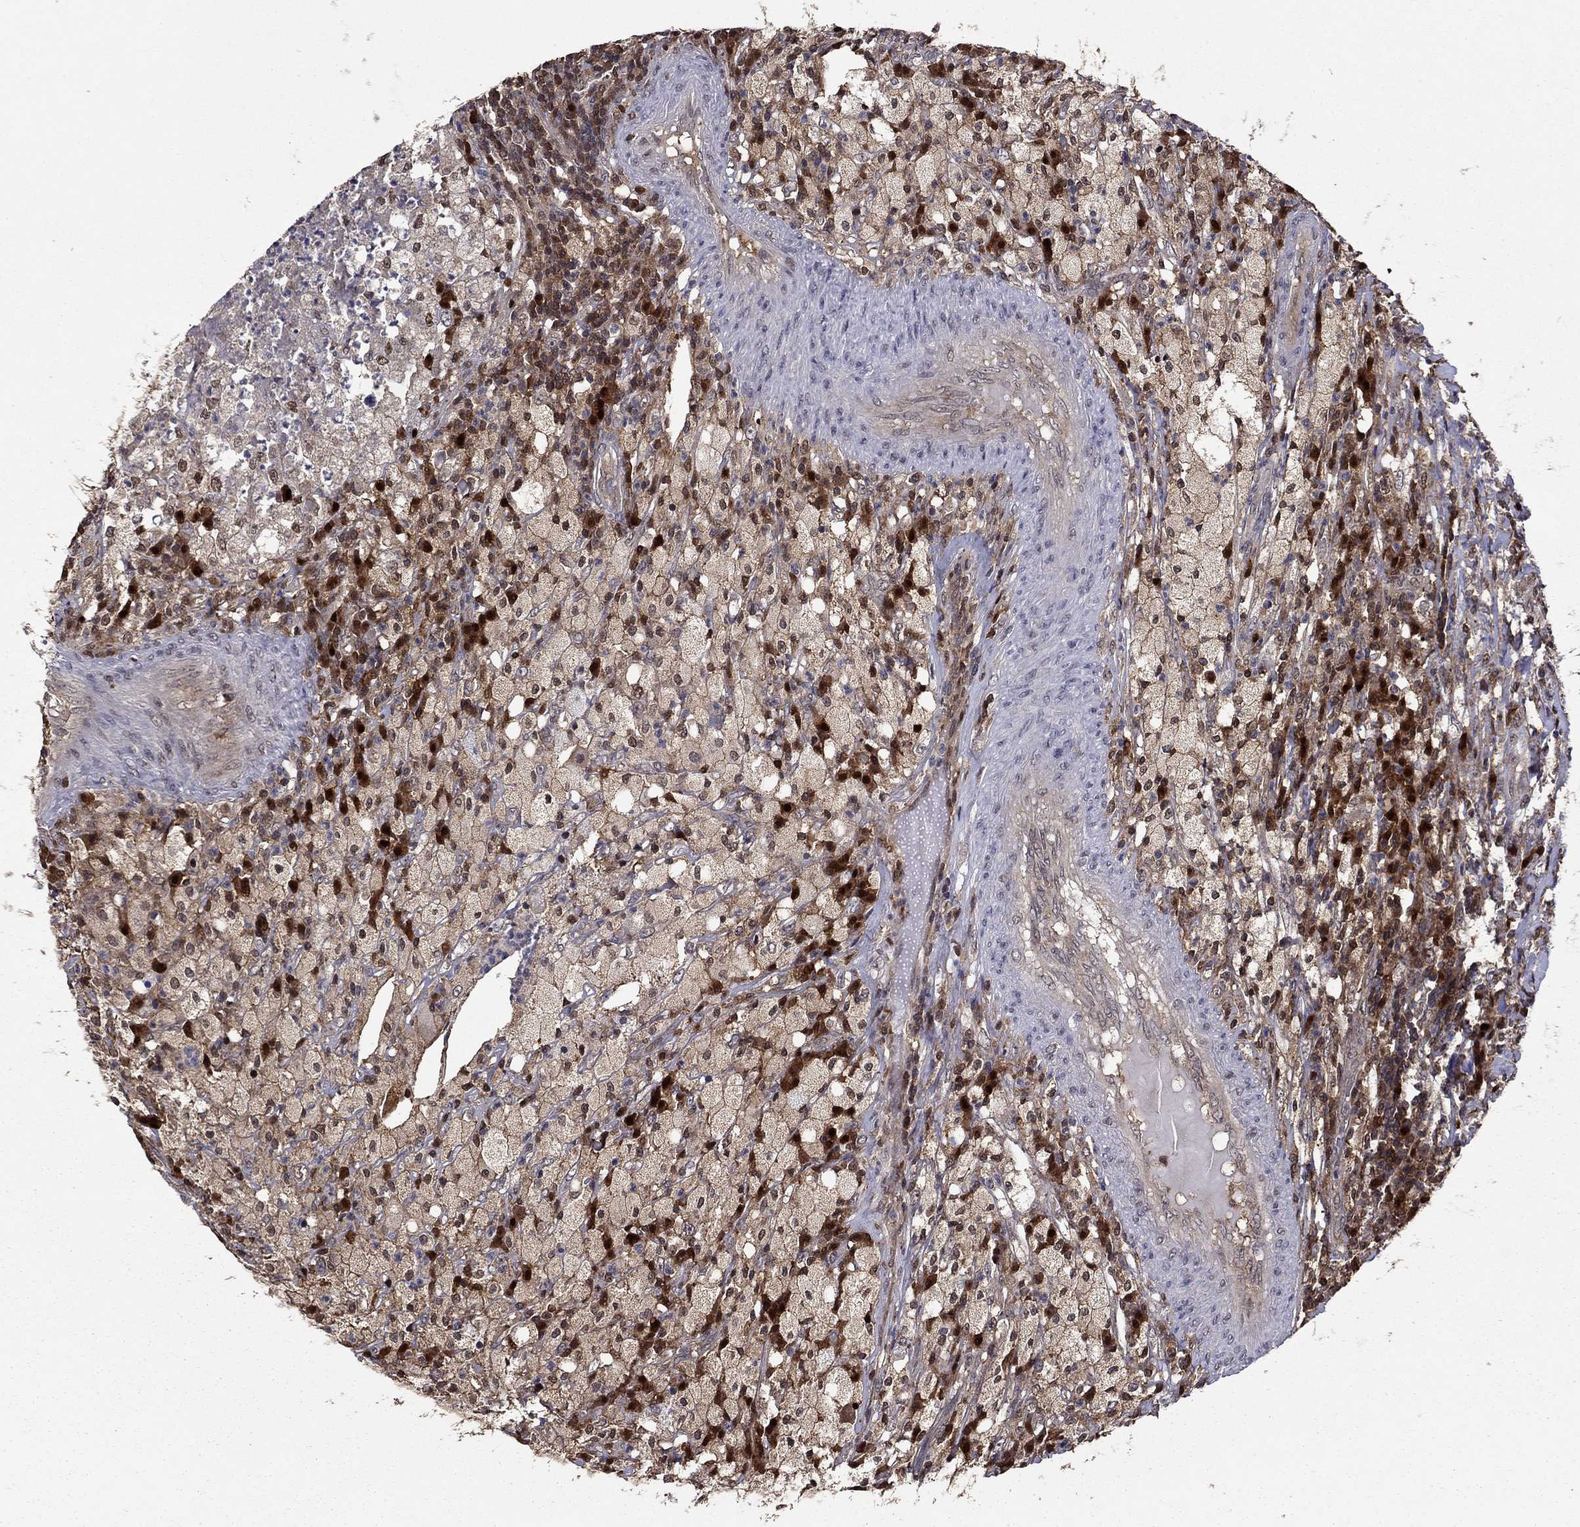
{"staining": {"intensity": "strong", "quantity": "<25%", "location": "cytoplasmic/membranous,nuclear"}, "tissue": "testis cancer", "cell_type": "Tumor cells", "image_type": "cancer", "snomed": [{"axis": "morphology", "description": "Necrosis, NOS"}, {"axis": "morphology", "description": "Carcinoma, Embryonal, NOS"}, {"axis": "topography", "description": "Testis"}], "caption": "About <25% of tumor cells in testis embryonal carcinoma reveal strong cytoplasmic/membranous and nuclear protein positivity as visualized by brown immunohistochemical staining.", "gene": "APPBP2", "patient": {"sex": "male", "age": 19}}